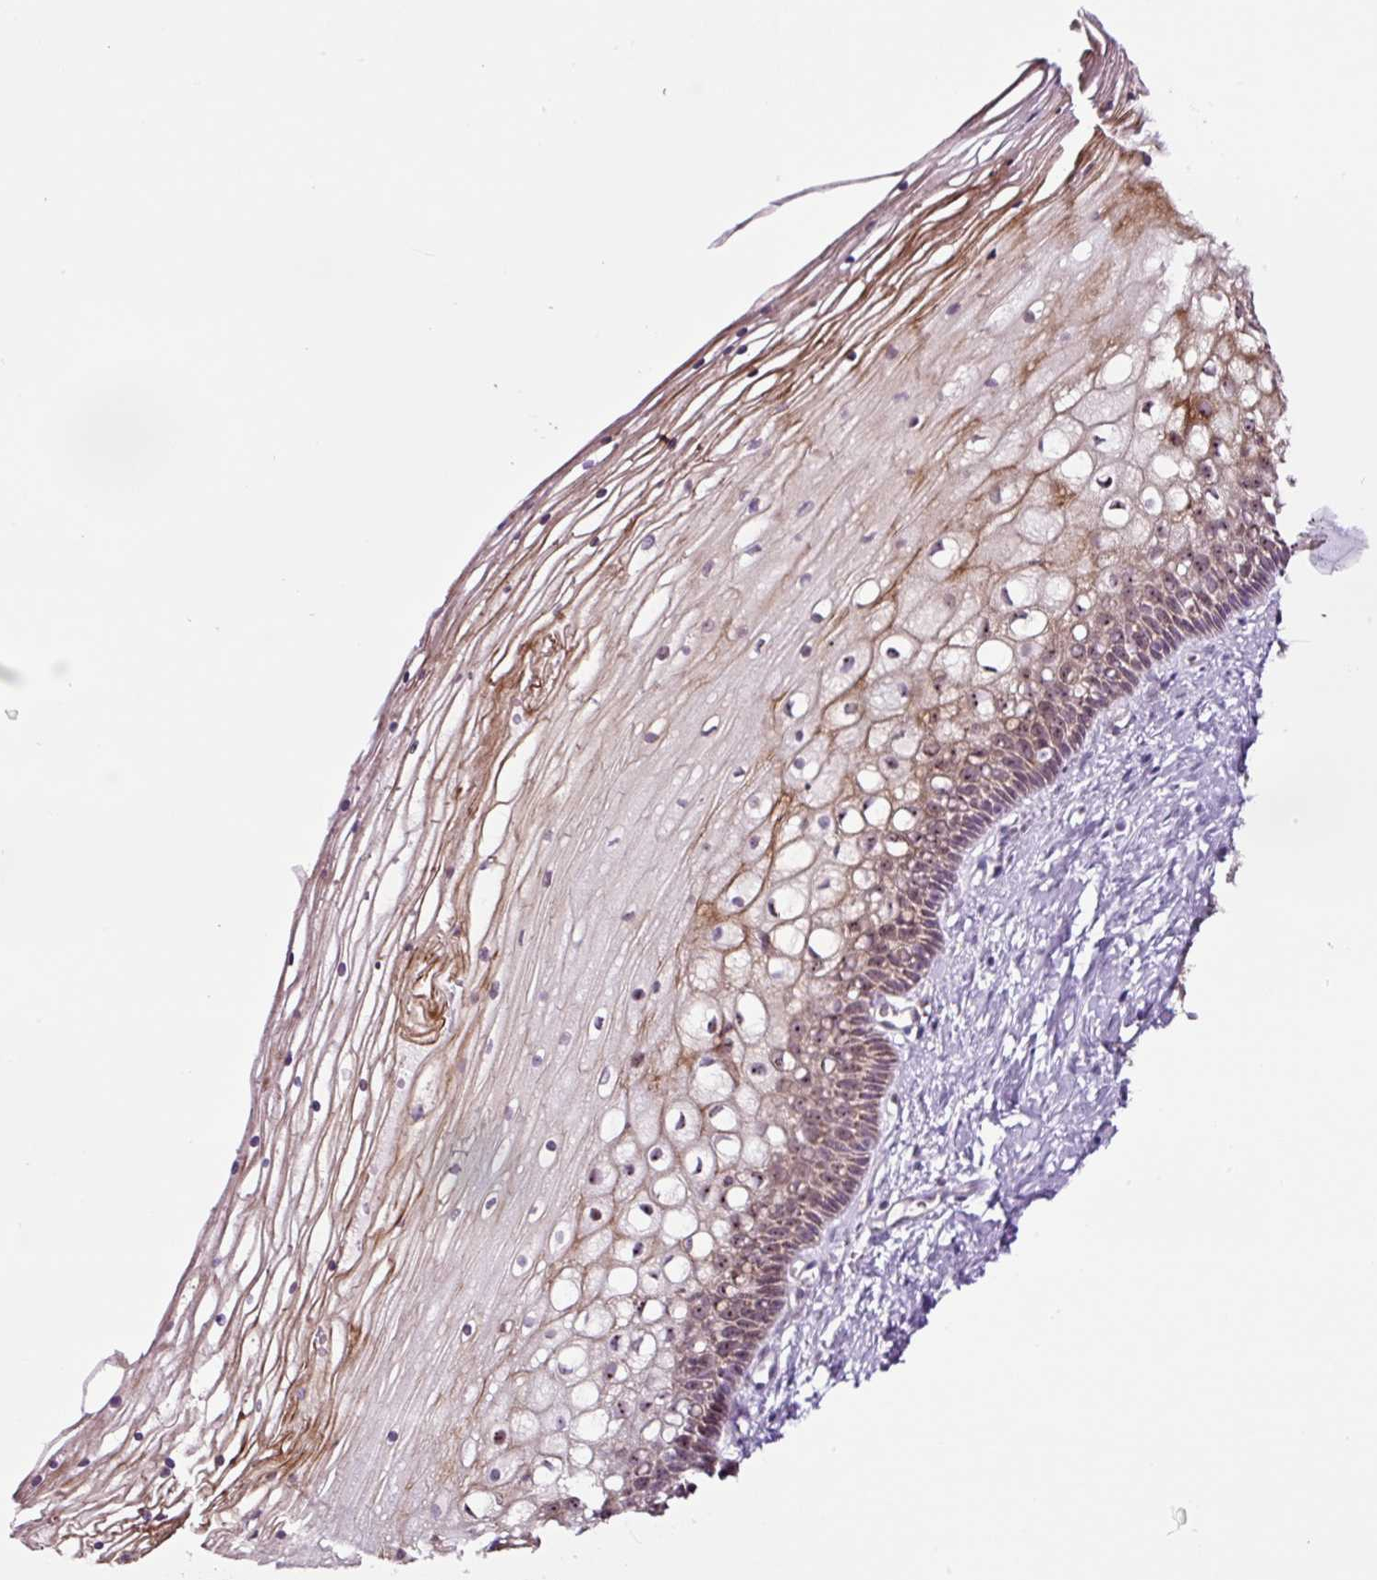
{"staining": {"intensity": "weak", "quantity": "<25%", "location": "cytoplasmic/membranous"}, "tissue": "cervix", "cell_type": "Glandular cells", "image_type": "normal", "snomed": [{"axis": "morphology", "description": "Normal tissue, NOS"}, {"axis": "topography", "description": "Cervix"}], "caption": "The micrograph reveals no staining of glandular cells in normal cervix.", "gene": "NOM1", "patient": {"sex": "female", "age": 36}}